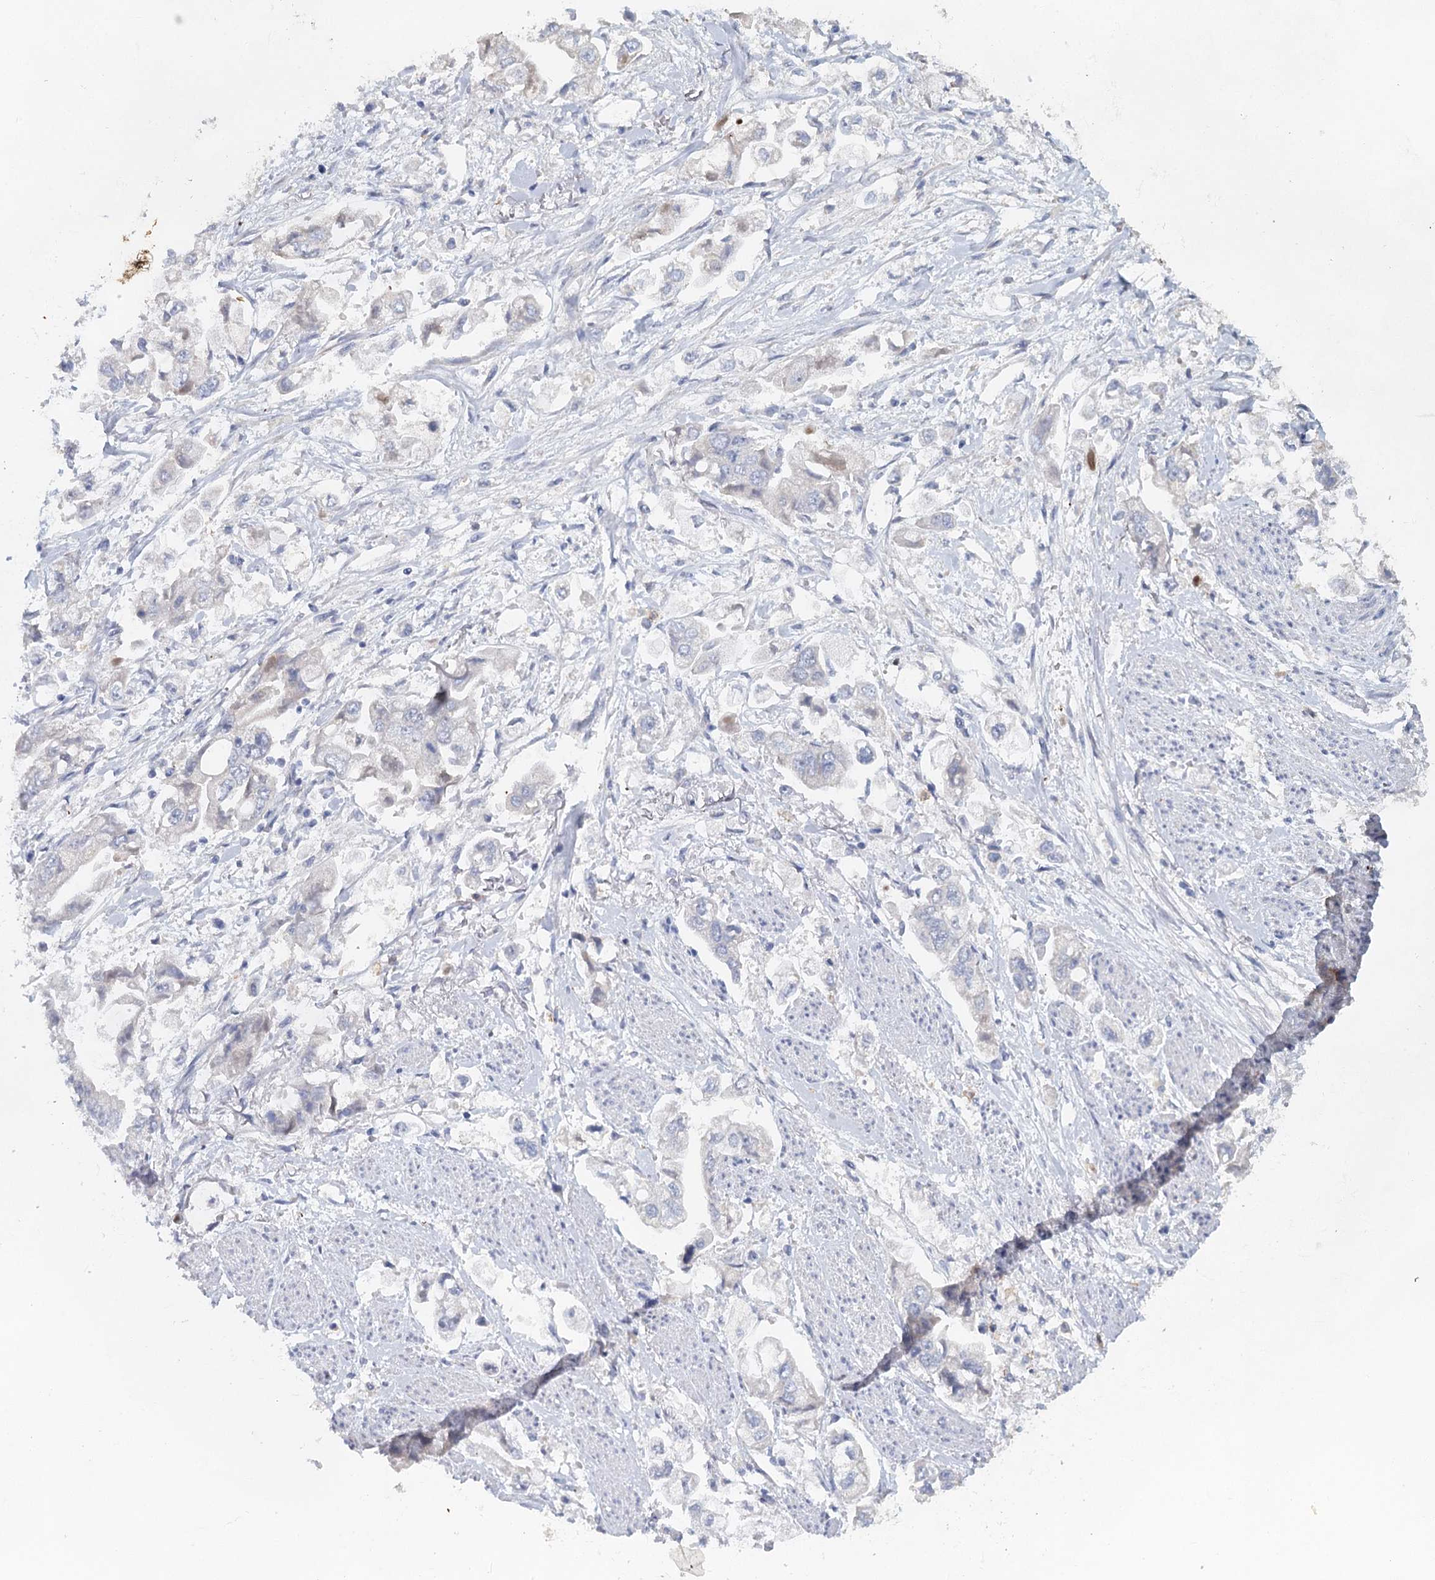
{"staining": {"intensity": "negative", "quantity": "none", "location": "none"}, "tissue": "stomach cancer", "cell_type": "Tumor cells", "image_type": "cancer", "snomed": [{"axis": "morphology", "description": "Adenocarcinoma, NOS"}, {"axis": "topography", "description": "Stomach"}], "caption": "There is no significant expression in tumor cells of stomach cancer (adenocarcinoma).", "gene": "MYL6B", "patient": {"sex": "male", "age": 62}}